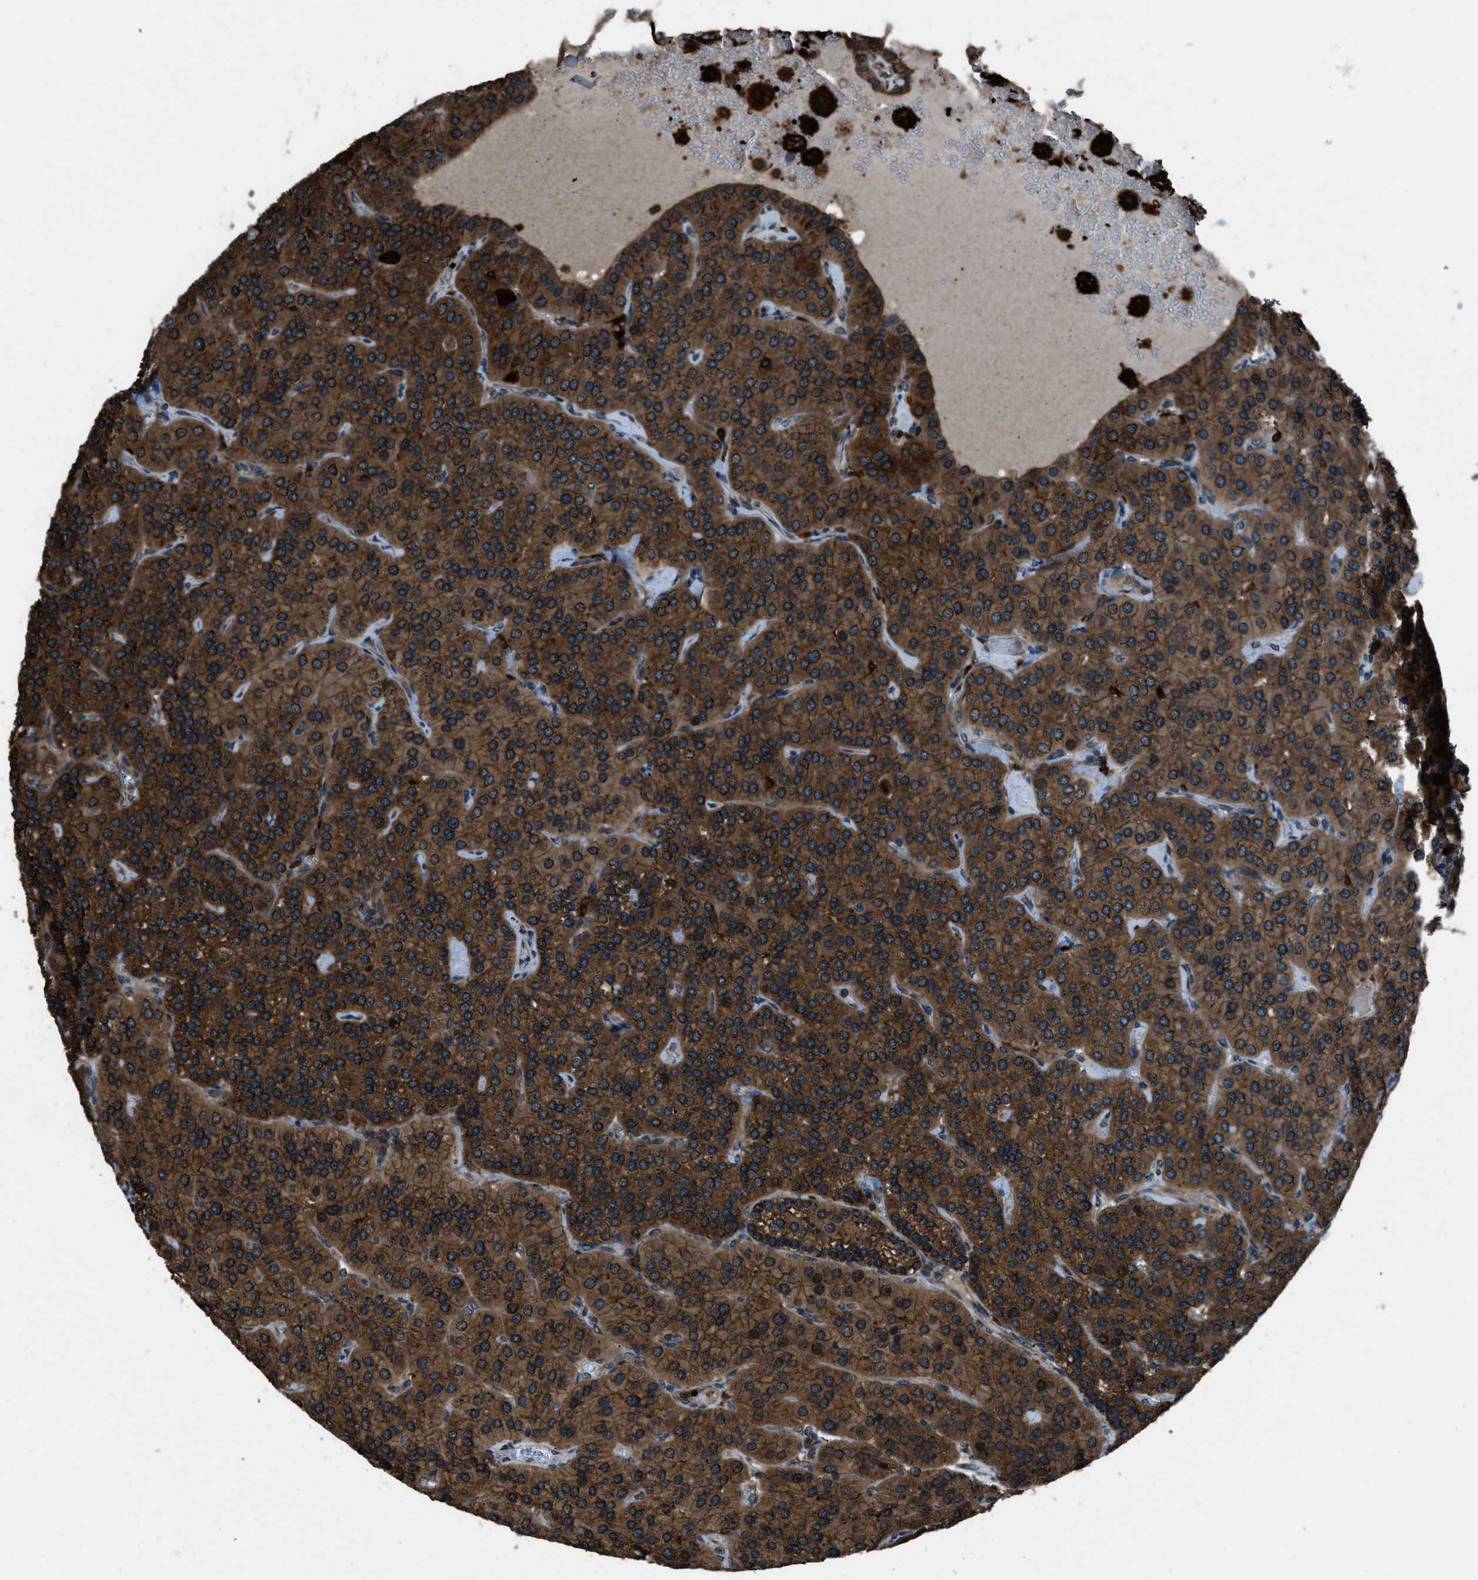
{"staining": {"intensity": "strong", "quantity": ">75%", "location": "cytoplasmic/membranous"}, "tissue": "parathyroid gland", "cell_type": "Glandular cells", "image_type": "normal", "snomed": [{"axis": "morphology", "description": "Normal tissue, NOS"}, {"axis": "morphology", "description": "Adenoma, NOS"}, {"axis": "topography", "description": "Parathyroid gland"}], "caption": "This photomicrograph demonstrates immunohistochemistry (IHC) staining of benign human parathyroid gland, with high strong cytoplasmic/membranous expression in about >75% of glandular cells.", "gene": "TRIM4", "patient": {"sex": "female", "age": 86}}